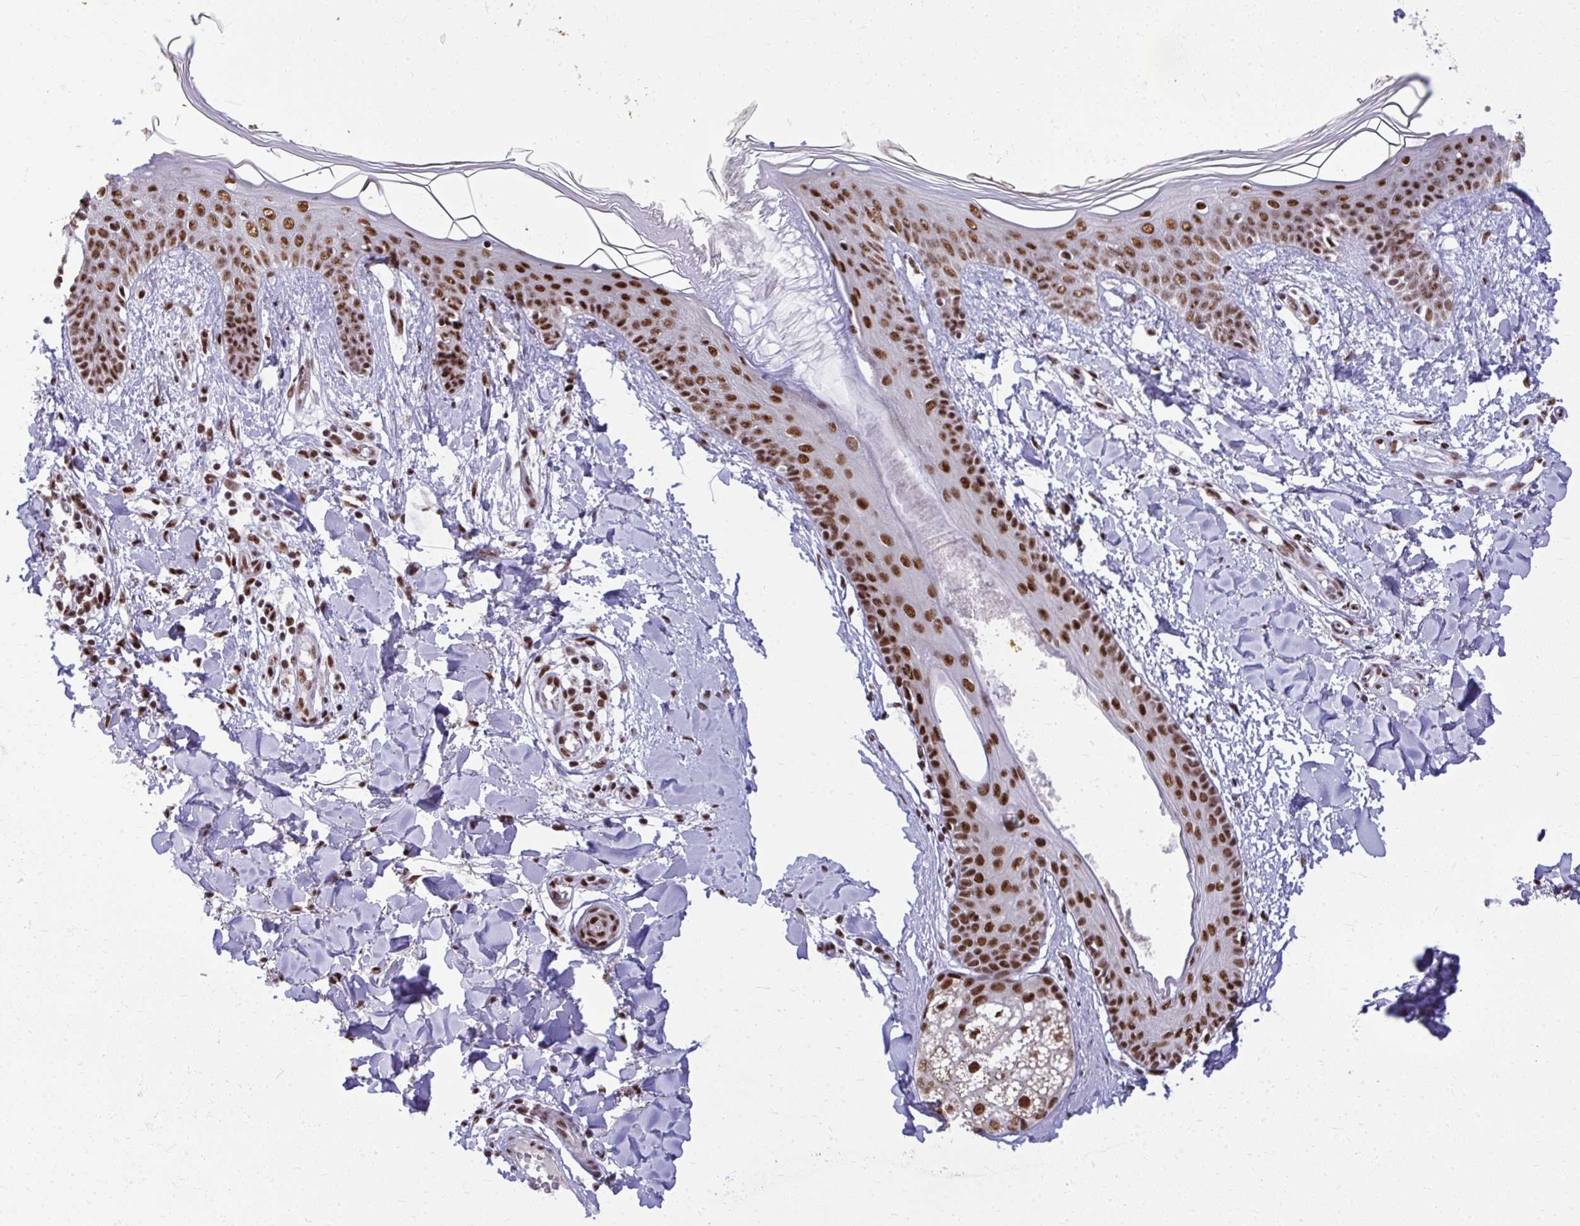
{"staining": {"intensity": "moderate", "quantity": ">75%", "location": "nuclear"}, "tissue": "skin", "cell_type": "Fibroblasts", "image_type": "normal", "snomed": [{"axis": "morphology", "description": "Normal tissue, NOS"}, {"axis": "topography", "description": "Skin"}], "caption": "Immunohistochemistry of benign skin reveals medium levels of moderate nuclear expression in approximately >75% of fibroblasts.", "gene": "PRPF19", "patient": {"sex": "female", "age": 34}}